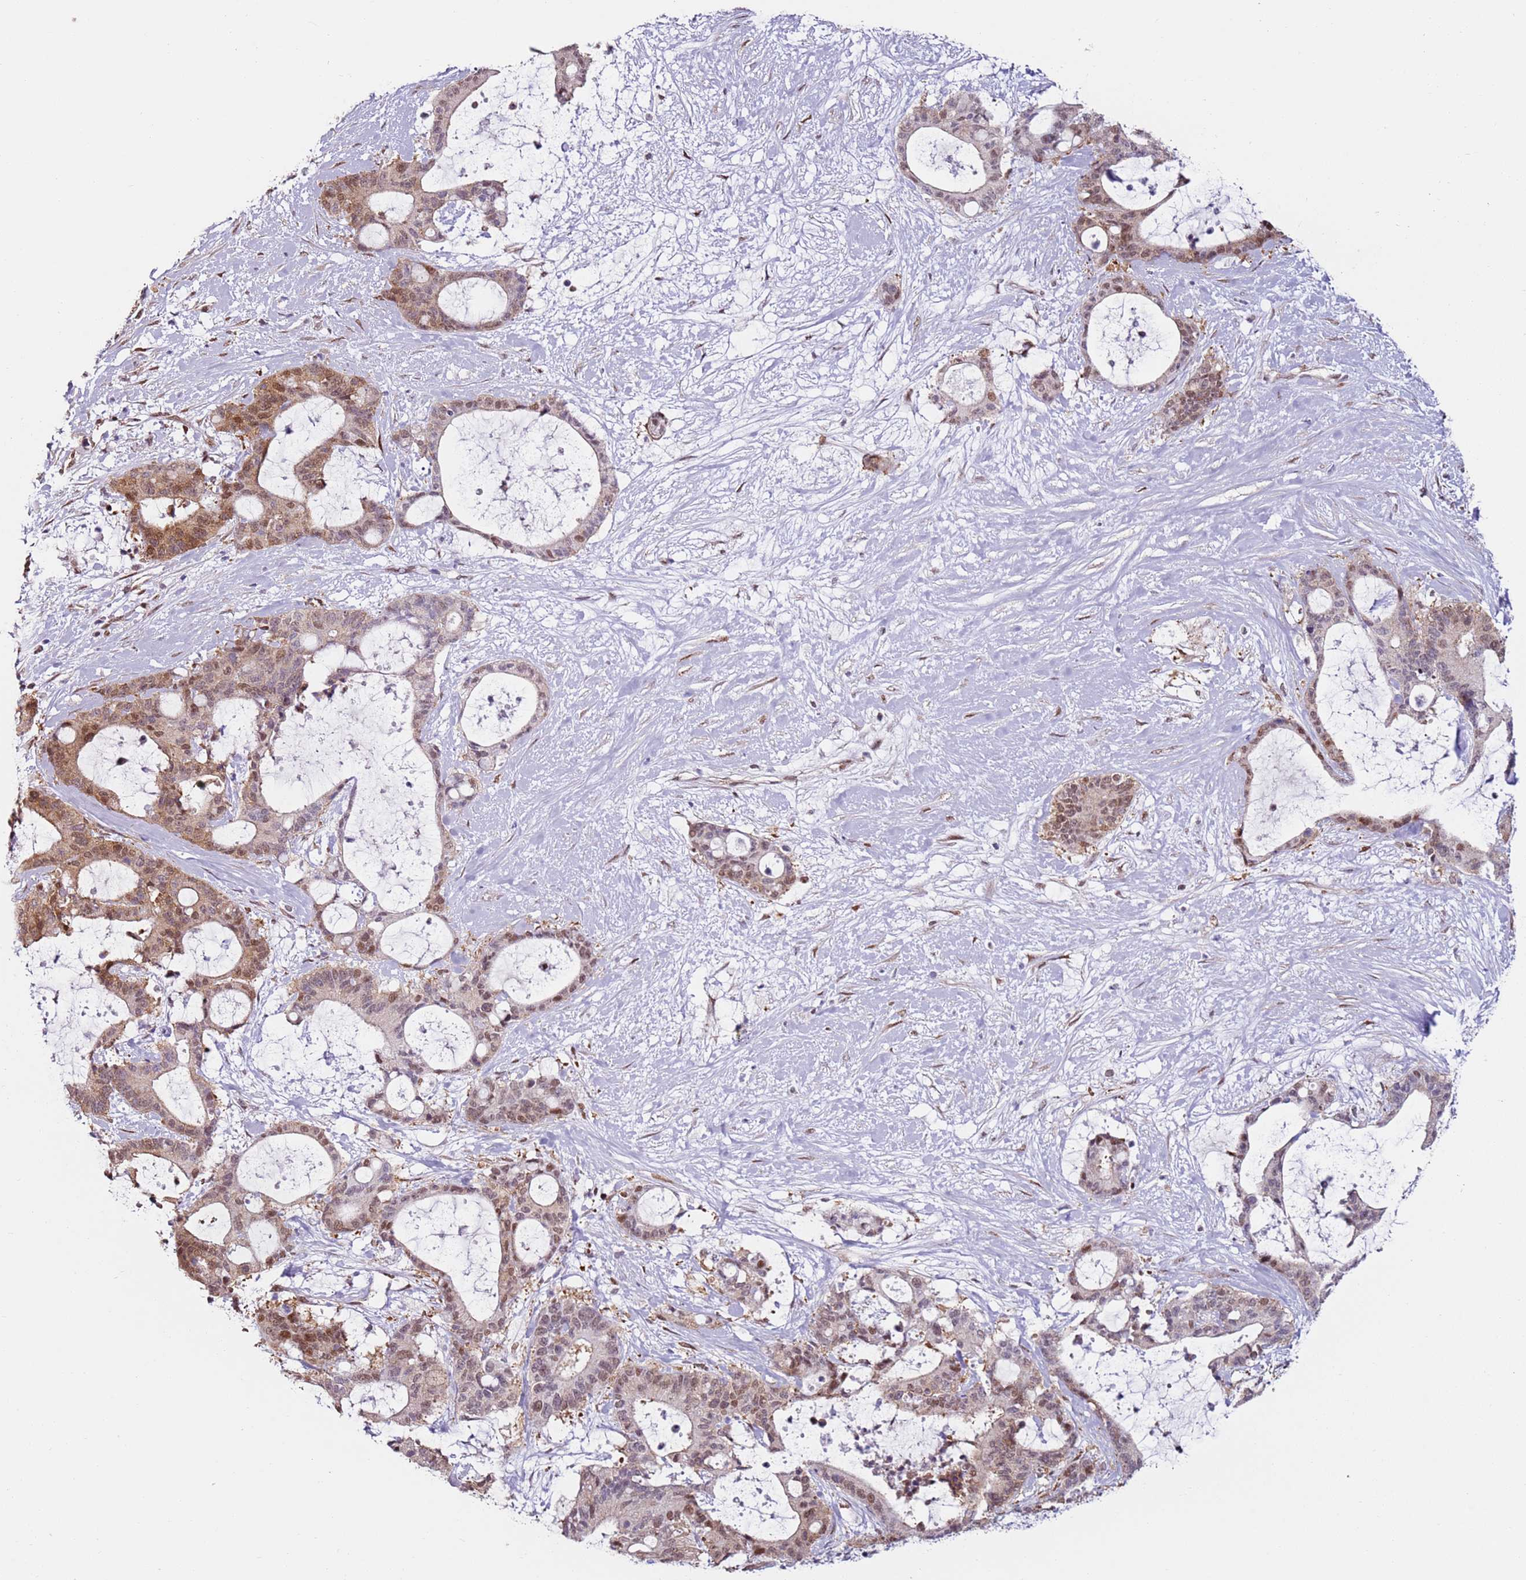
{"staining": {"intensity": "moderate", "quantity": "25%-75%", "location": "nuclear"}, "tissue": "liver cancer", "cell_type": "Tumor cells", "image_type": "cancer", "snomed": [{"axis": "morphology", "description": "Normal tissue, NOS"}, {"axis": "morphology", "description": "Cholangiocarcinoma"}, {"axis": "topography", "description": "Liver"}, {"axis": "topography", "description": "Peripheral nerve tissue"}], "caption": "Protein expression by IHC displays moderate nuclear expression in about 25%-75% of tumor cells in liver cancer (cholangiocarcinoma). (brown staining indicates protein expression, while blue staining denotes nuclei).", "gene": "PSMD4", "patient": {"sex": "female", "age": 73}}